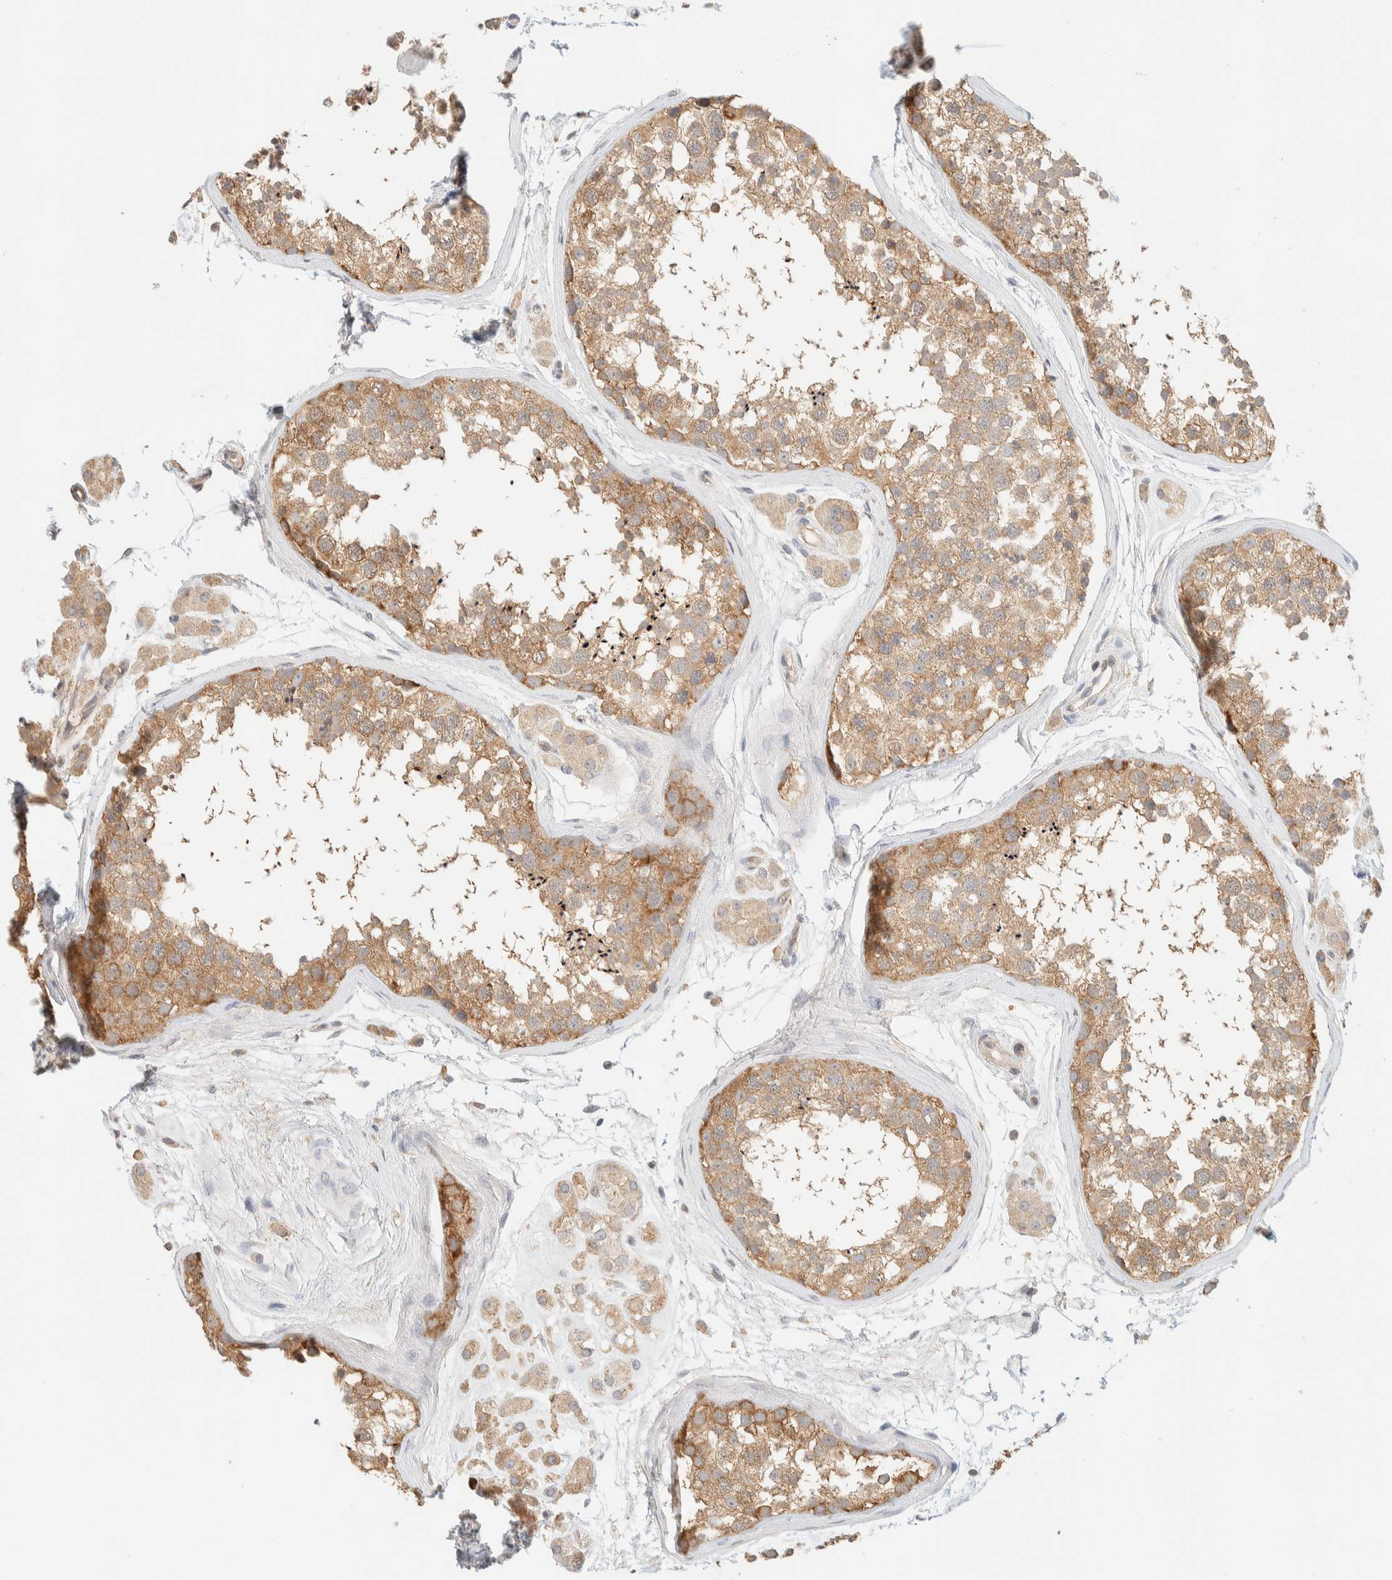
{"staining": {"intensity": "weak", "quantity": ">75%", "location": "cytoplasmic/membranous"}, "tissue": "testis", "cell_type": "Cells in seminiferous ducts", "image_type": "normal", "snomed": [{"axis": "morphology", "description": "Normal tissue, NOS"}, {"axis": "topography", "description": "Testis"}], "caption": "DAB (3,3'-diaminobenzidine) immunohistochemical staining of normal testis displays weak cytoplasmic/membranous protein positivity in about >75% of cells in seminiferous ducts. (Stains: DAB (3,3'-diaminobenzidine) in brown, nuclei in blue, Microscopy: brightfield microscopy at high magnification).", "gene": "TBC1D8B", "patient": {"sex": "male", "age": 56}}